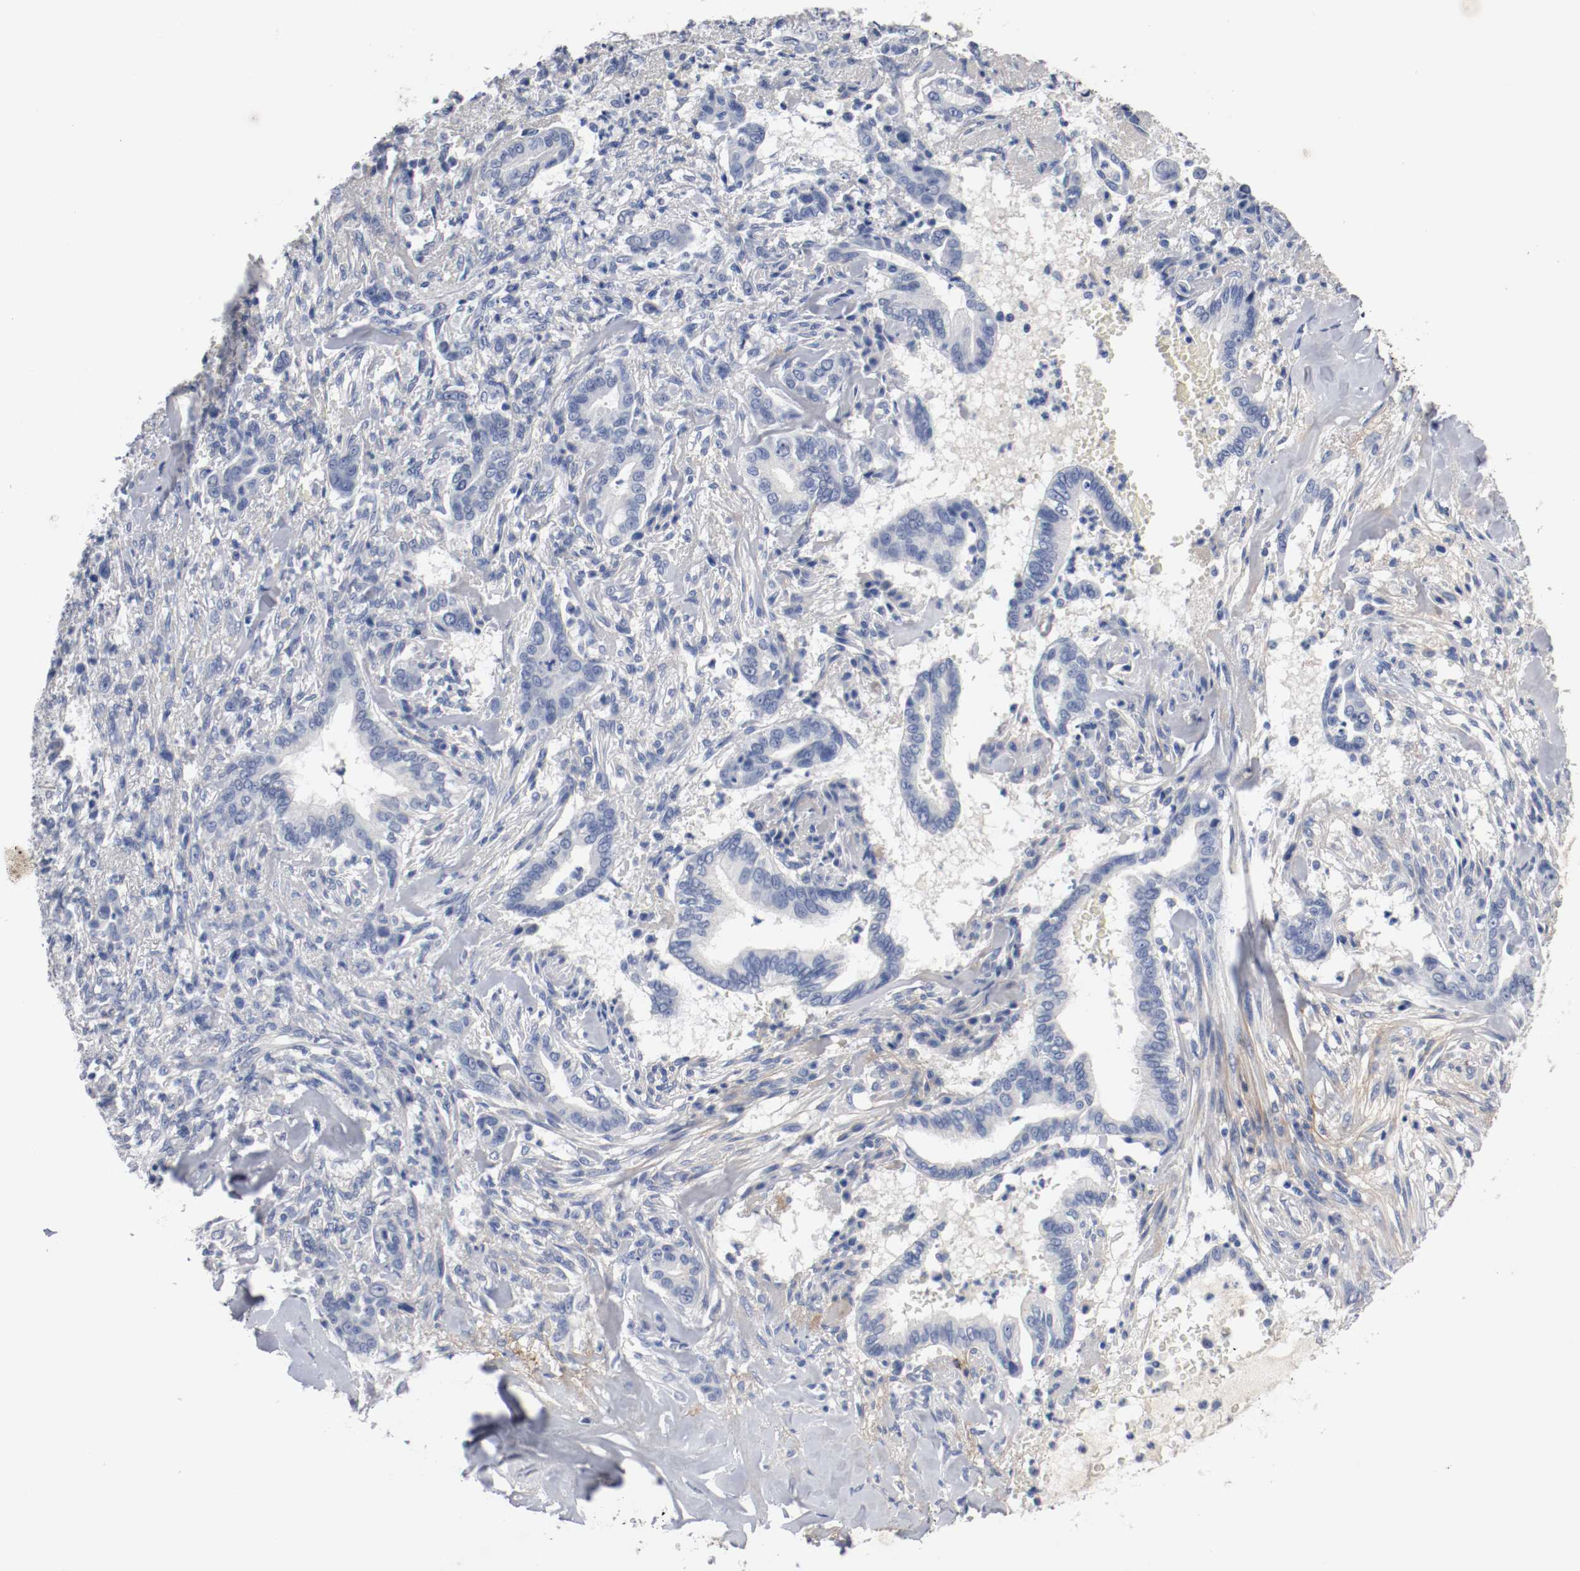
{"staining": {"intensity": "negative", "quantity": "none", "location": "none"}, "tissue": "liver cancer", "cell_type": "Tumor cells", "image_type": "cancer", "snomed": [{"axis": "morphology", "description": "Cholangiocarcinoma"}, {"axis": "topography", "description": "Liver"}], "caption": "Histopathology image shows no protein expression in tumor cells of liver cholangiocarcinoma tissue.", "gene": "TNC", "patient": {"sex": "female", "age": 67}}